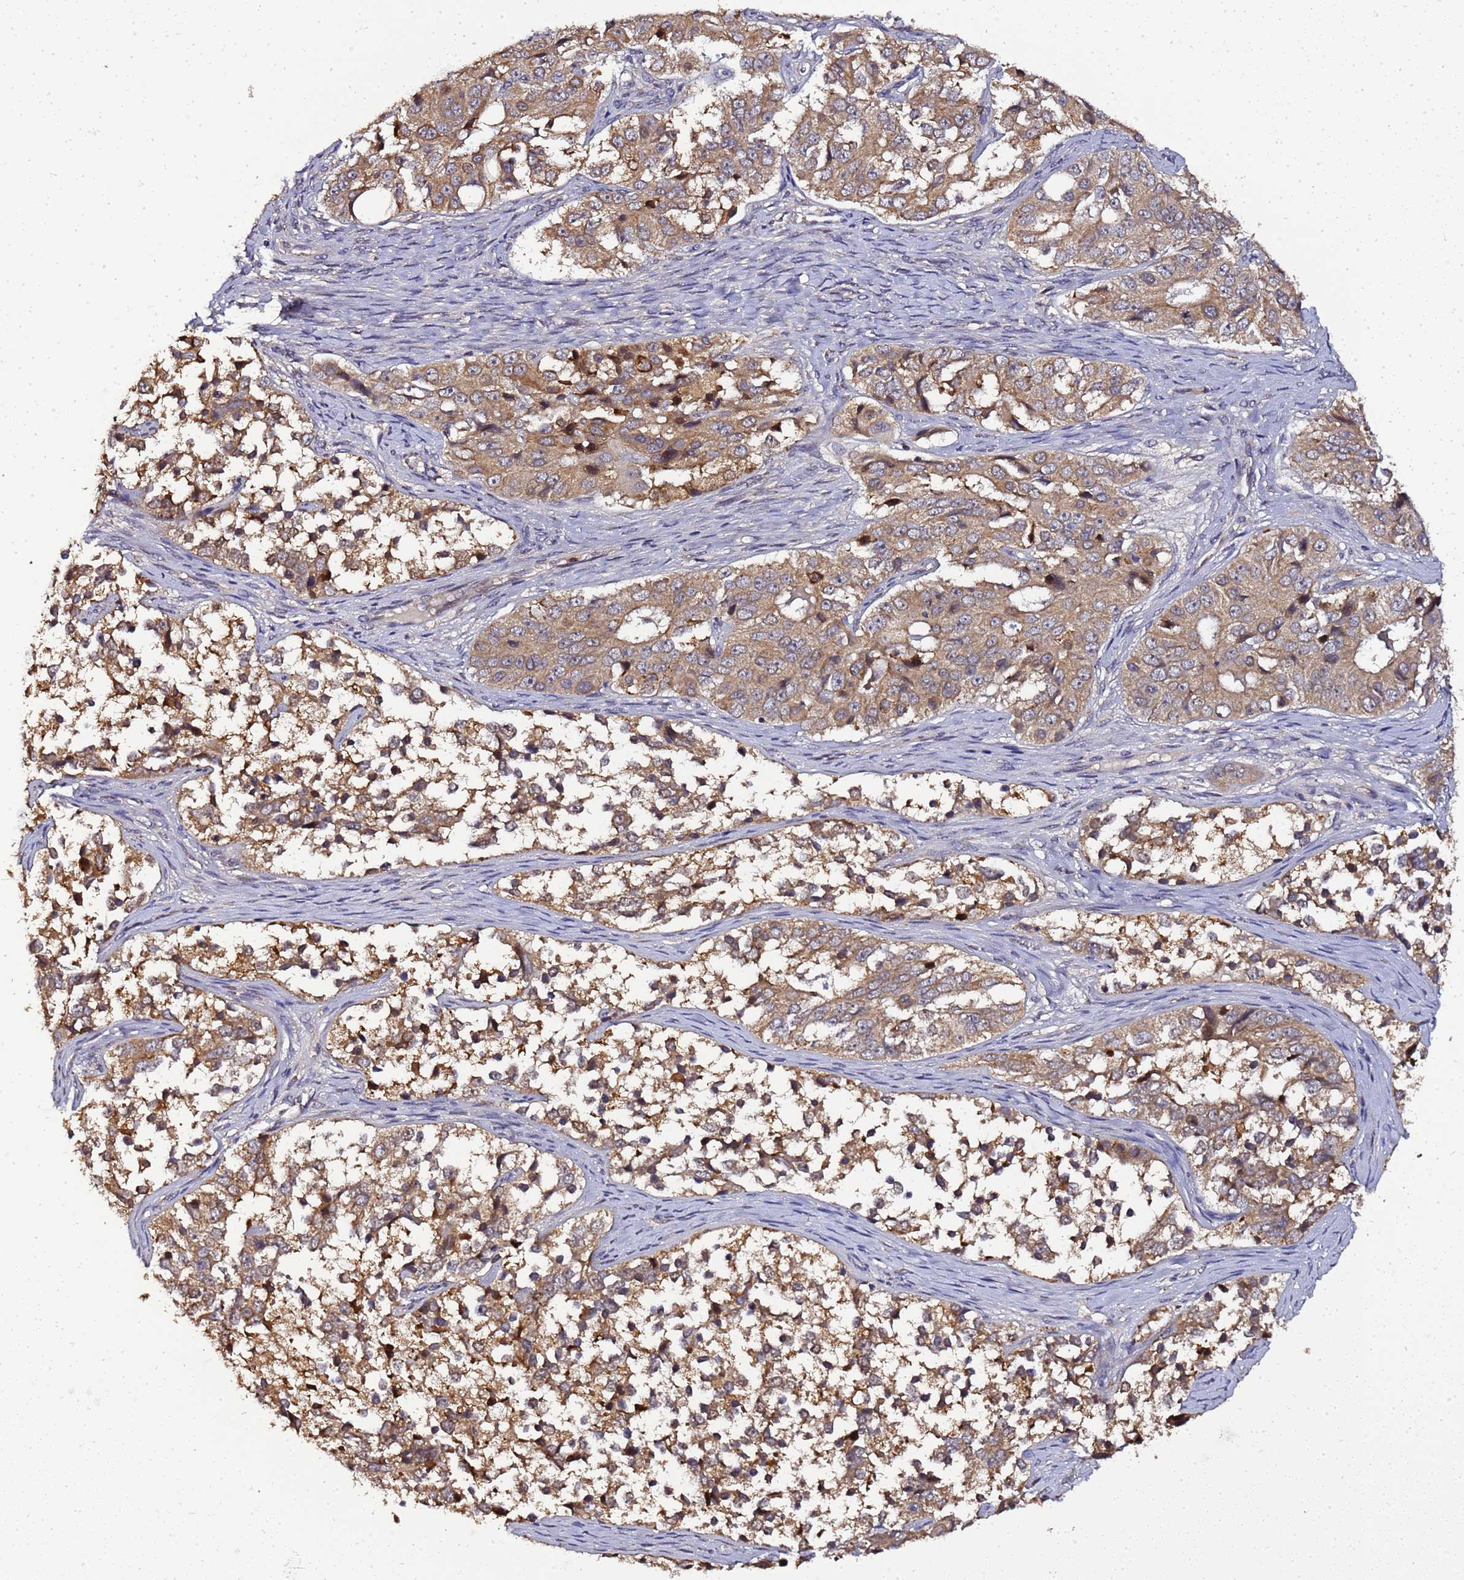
{"staining": {"intensity": "moderate", "quantity": ">75%", "location": "cytoplasmic/membranous"}, "tissue": "ovarian cancer", "cell_type": "Tumor cells", "image_type": "cancer", "snomed": [{"axis": "morphology", "description": "Carcinoma, endometroid"}, {"axis": "topography", "description": "Ovary"}], "caption": "The immunohistochemical stain shows moderate cytoplasmic/membranous staining in tumor cells of ovarian endometroid carcinoma tissue.", "gene": "LGI4", "patient": {"sex": "female", "age": 51}}